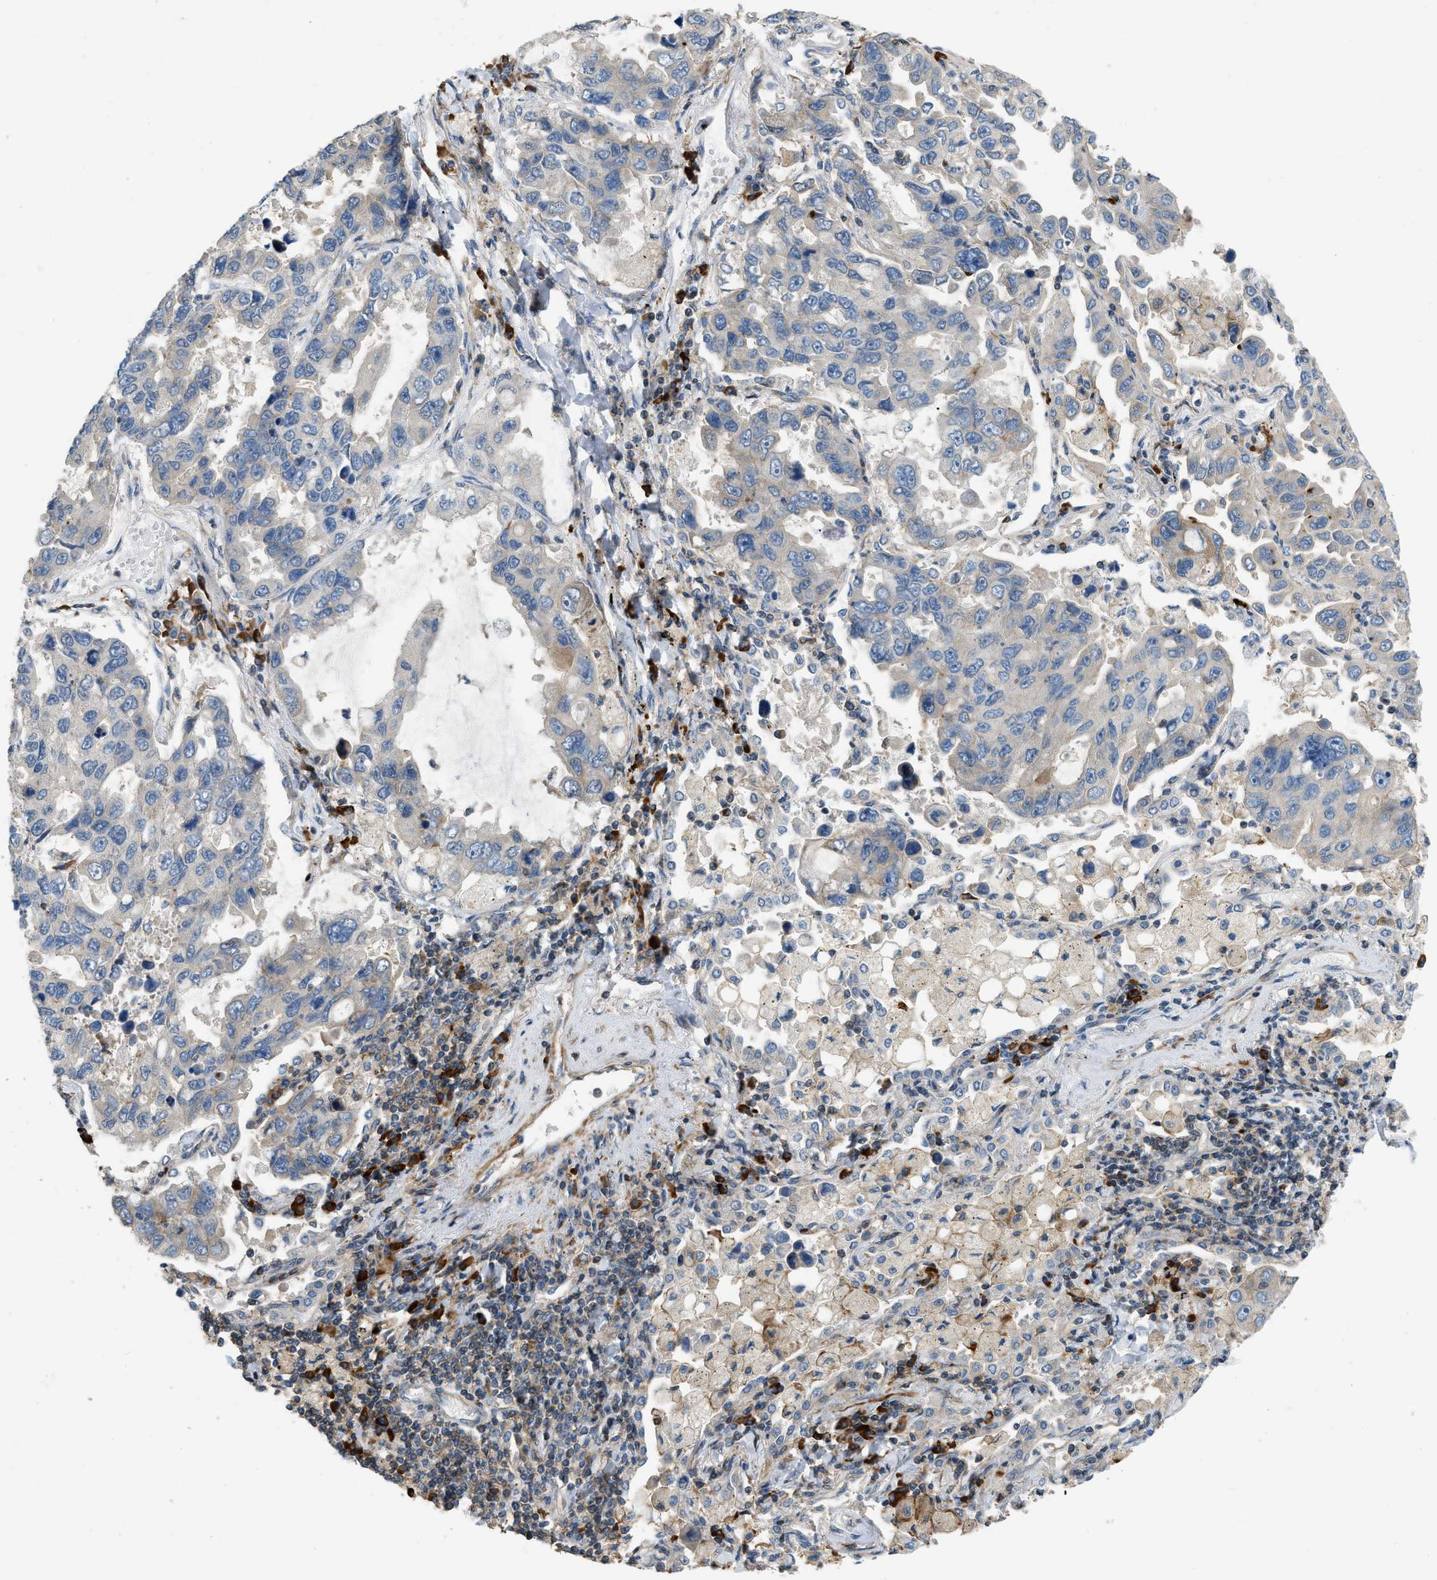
{"staining": {"intensity": "negative", "quantity": "none", "location": "none"}, "tissue": "lung cancer", "cell_type": "Tumor cells", "image_type": "cancer", "snomed": [{"axis": "morphology", "description": "Adenocarcinoma, NOS"}, {"axis": "topography", "description": "Lung"}], "caption": "High power microscopy histopathology image of an immunohistochemistry (IHC) image of lung adenocarcinoma, revealing no significant expression in tumor cells. (IHC, brightfield microscopy, high magnification).", "gene": "BTN3A2", "patient": {"sex": "male", "age": 64}}